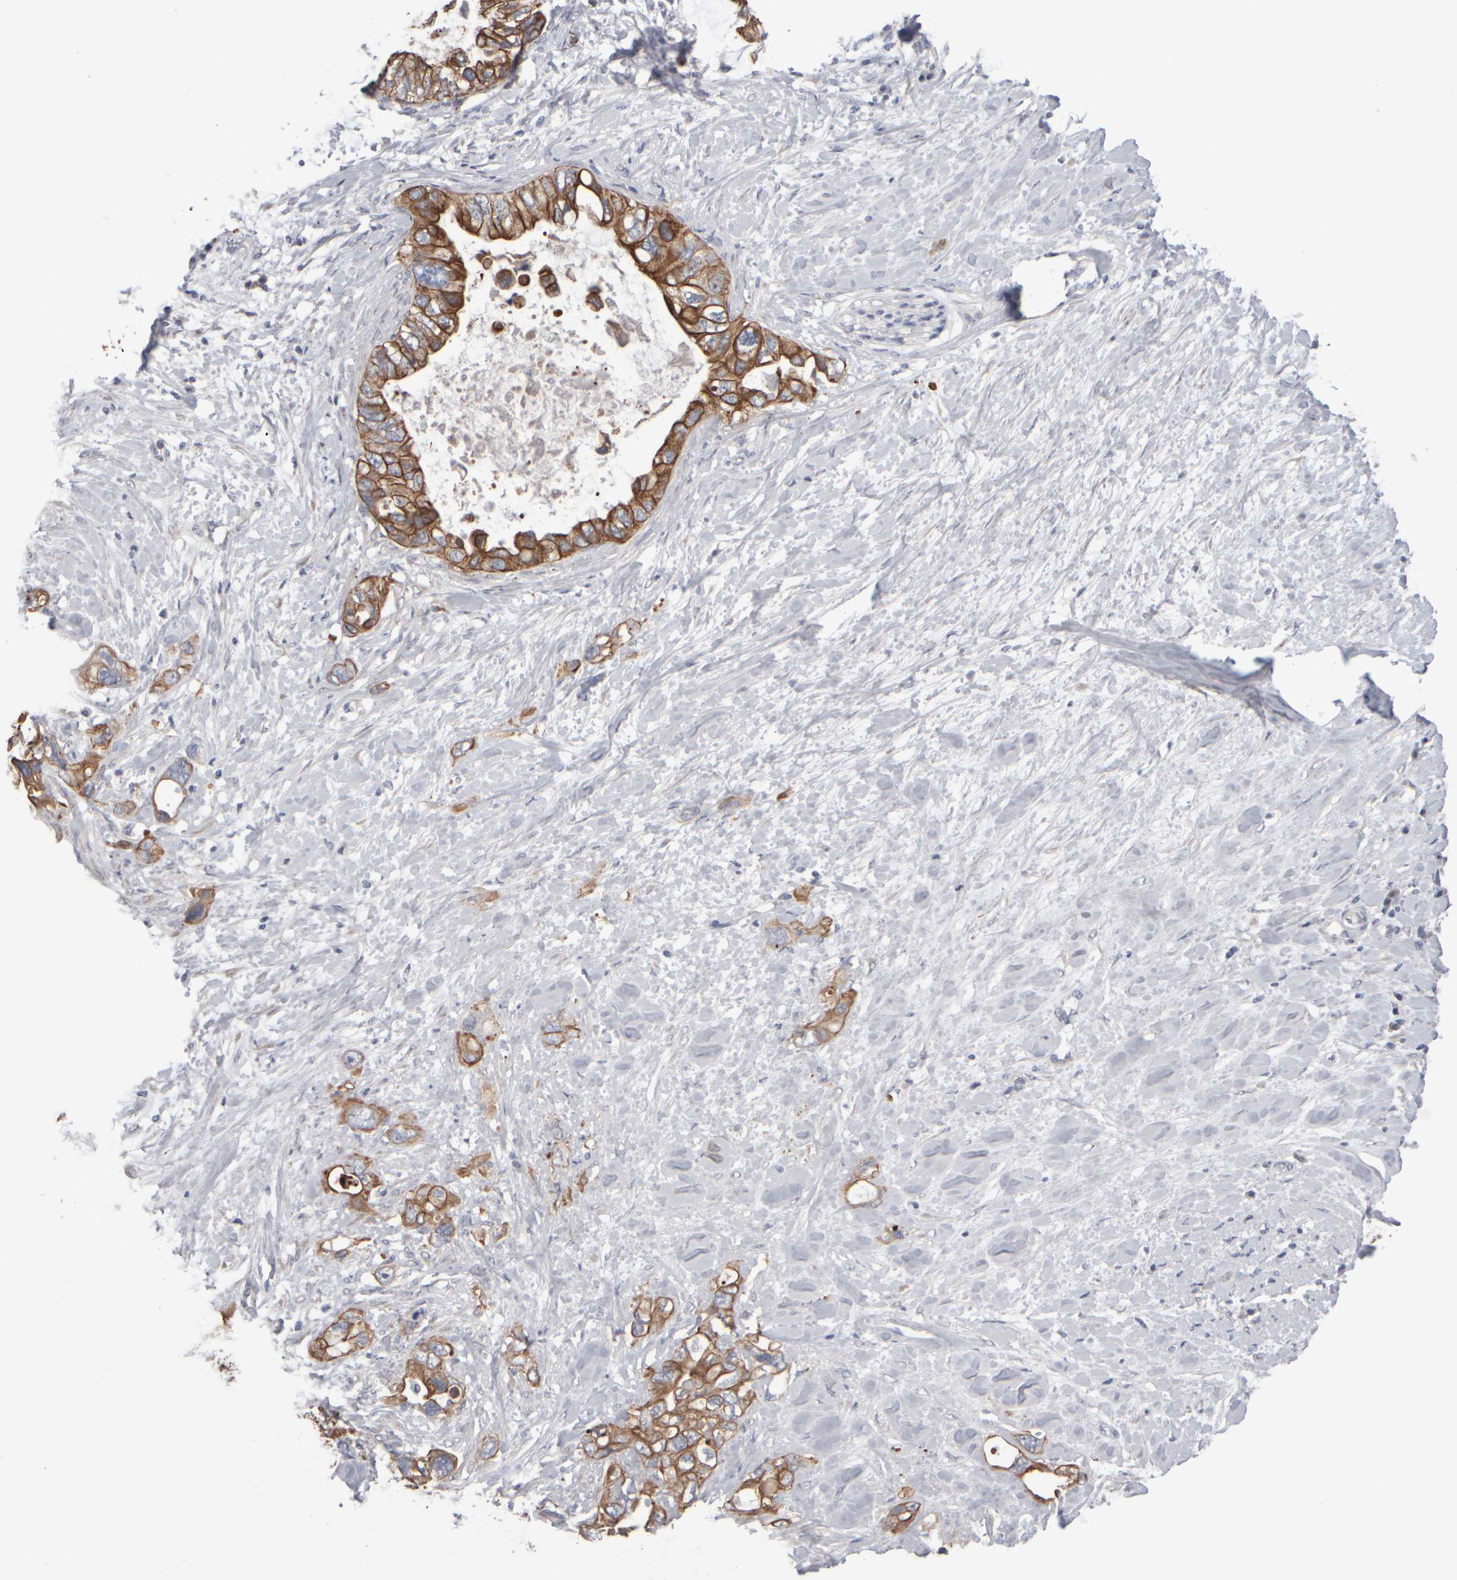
{"staining": {"intensity": "strong", "quantity": ">75%", "location": "cytoplasmic/membranous"}, "tissue": "pancreatic cancer", "cell_type": "Tumor cells", "image_type": "cancer", "snomed": [{"axis": "morphology", "description": "Adenocarcinoma, NOS"}, {"axis": "topography", "description": "Pancreas"}], "caption": "This image shows IHC staining of human pancreatic cancer, with high strong cytoplasmic/membranous positivity in approximately >75% of tumor cells.", "gene": "EPHX2", "patient": {"sex": "female", "age": 56}}